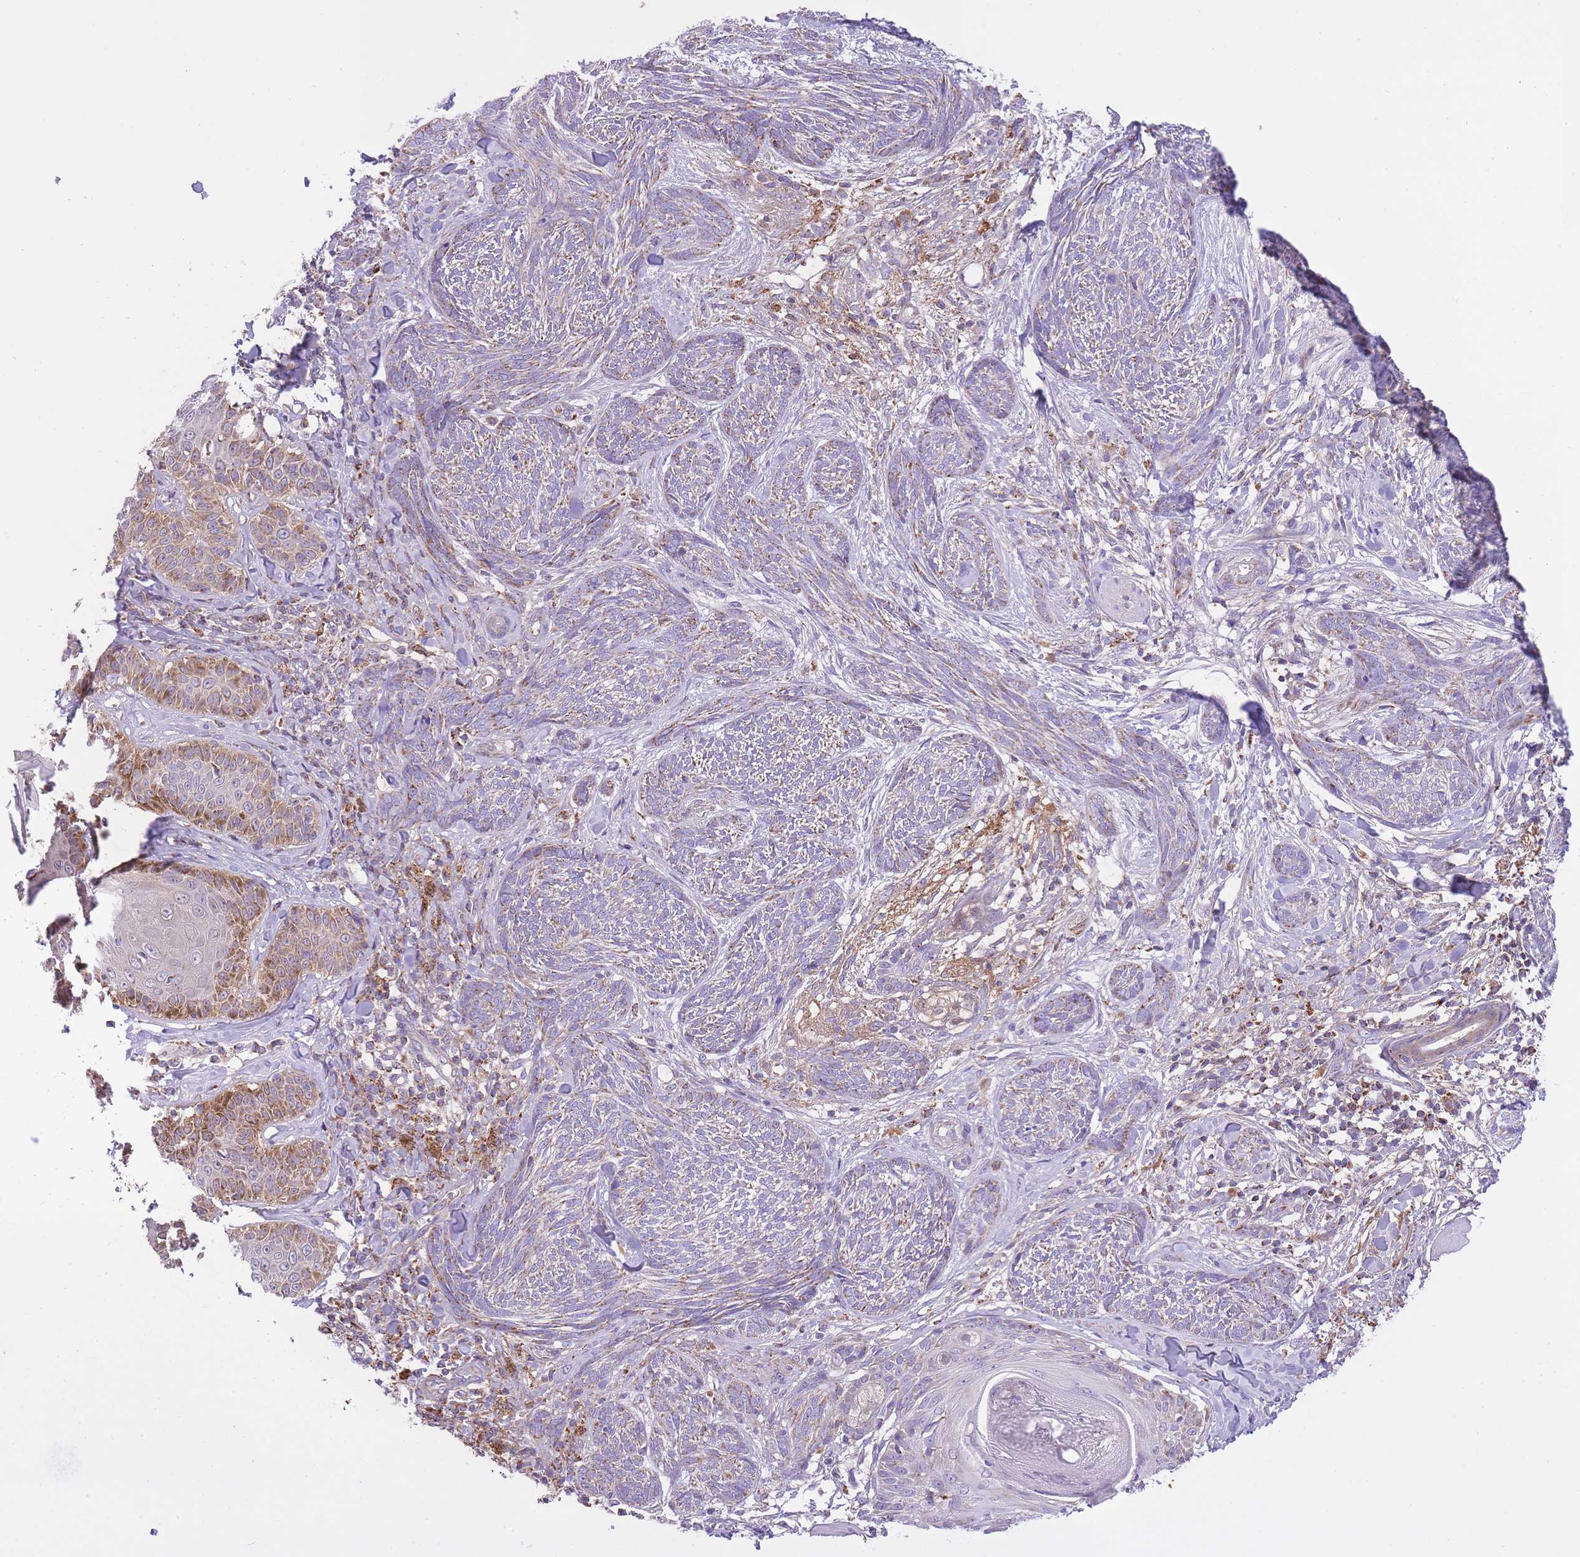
{"staining": {"intensity": "moderate", "quantity": "<25%", "location": "cytoplasmic/membranous"}, "tissue": "skin cancer", "cell_type": "Tumor cells", "image_type": "cancer", "snomed": [{"axis": "morphology", "description": "Basal cell carcinoma"}, {"axis": "topography", "description": "Skin"}], "caption": "Basal cell carcinoma (skin) was stained to show a protein in brown. There is low levels of moderate cytoplasmic/membranous positivity in approximately <25% of tumor cells.", "gene": "ST3GAL3", "patient": {"sex": "male", "age": 73}}